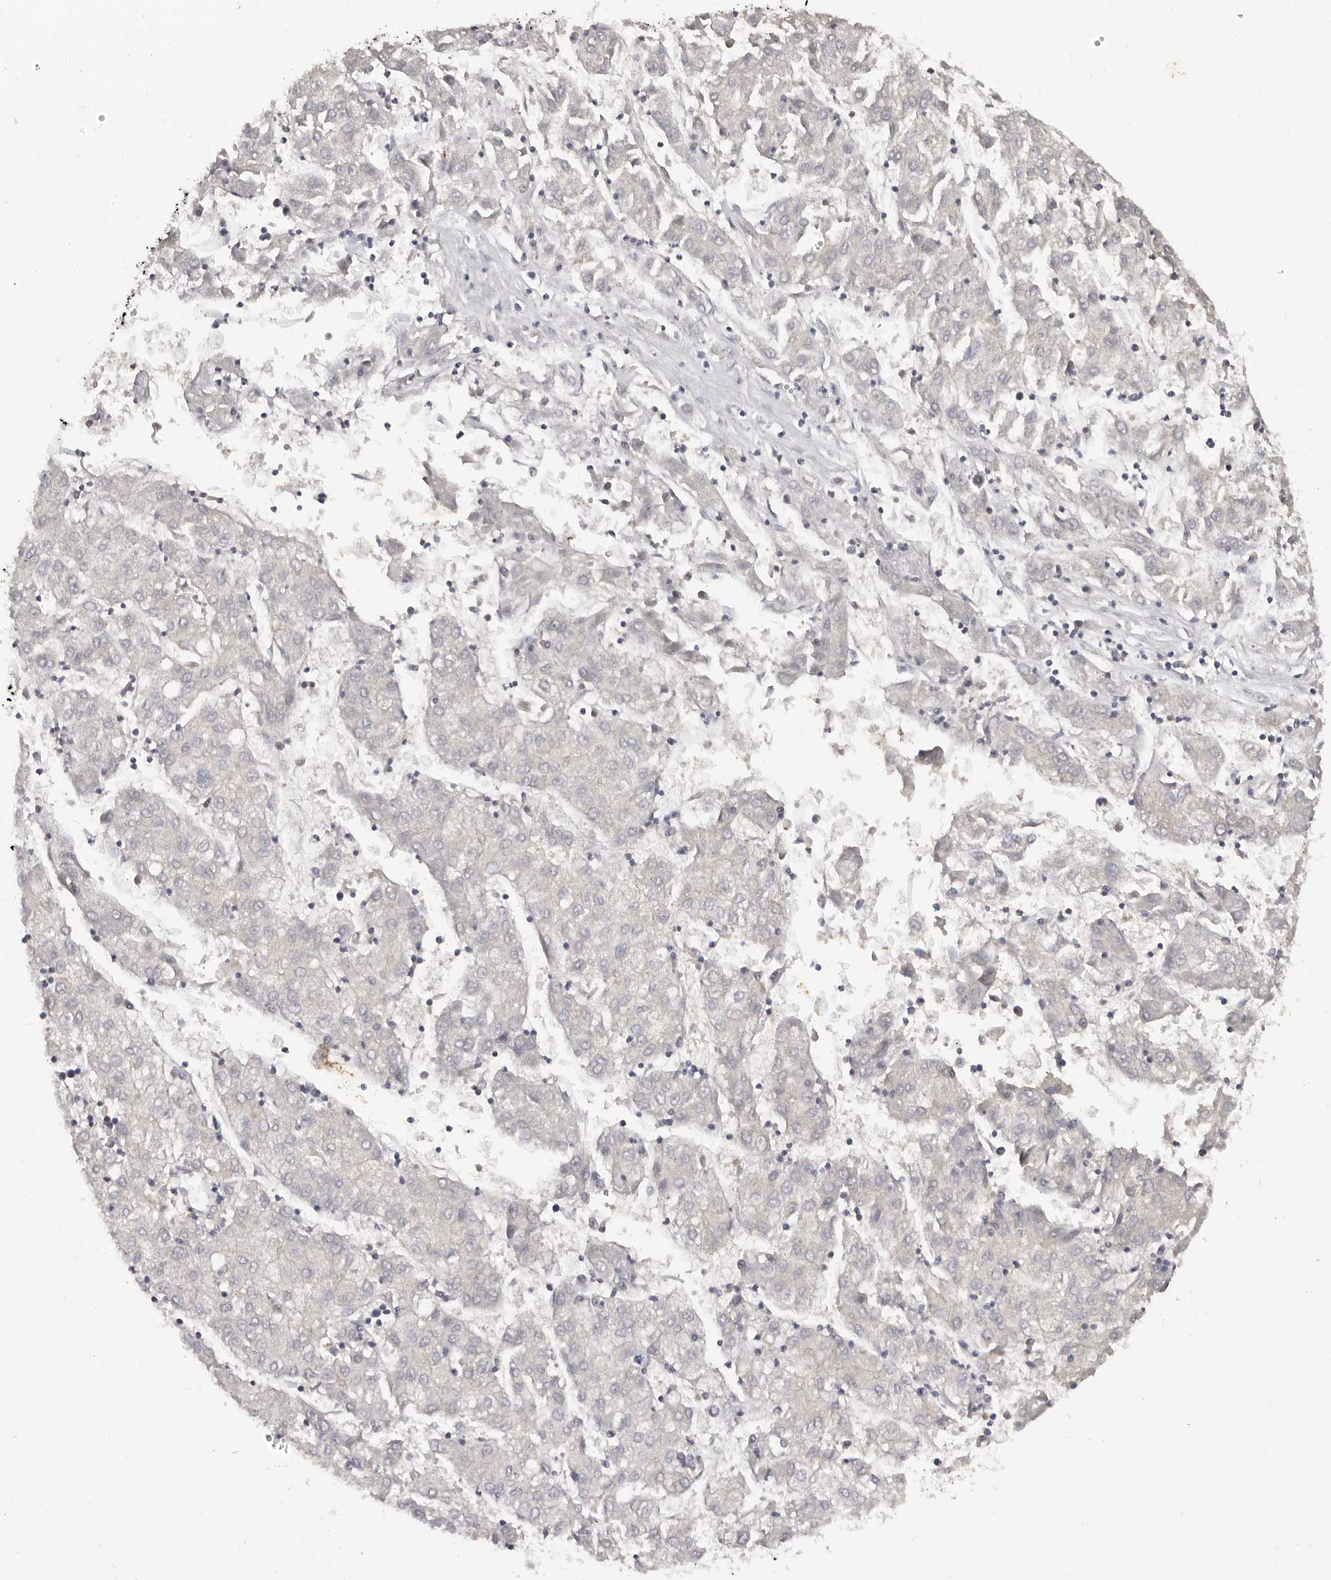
{"staining": {"intensity": "negative", "quantity": "none", "location": "none"}, "tissue": "liver cancer", "cell_type": "Tumor cells", "image_type": "cancer", "snomed": [{"axis": "morphology", "description": "Carcinoma, Hepatocellular, NOS"}, {"axis": "topography", "description": "Liver"}], "caption": "This histopathology image is of liver hepatocellular carcinoma stained with immunohistochemistry (IHC) to label a protein in brown with the nuclei are counter-stained blue. There is no positivity in tumor cells.", "gene": "ADAMTS20", "patient": {"sex": "male", "age": 72}}